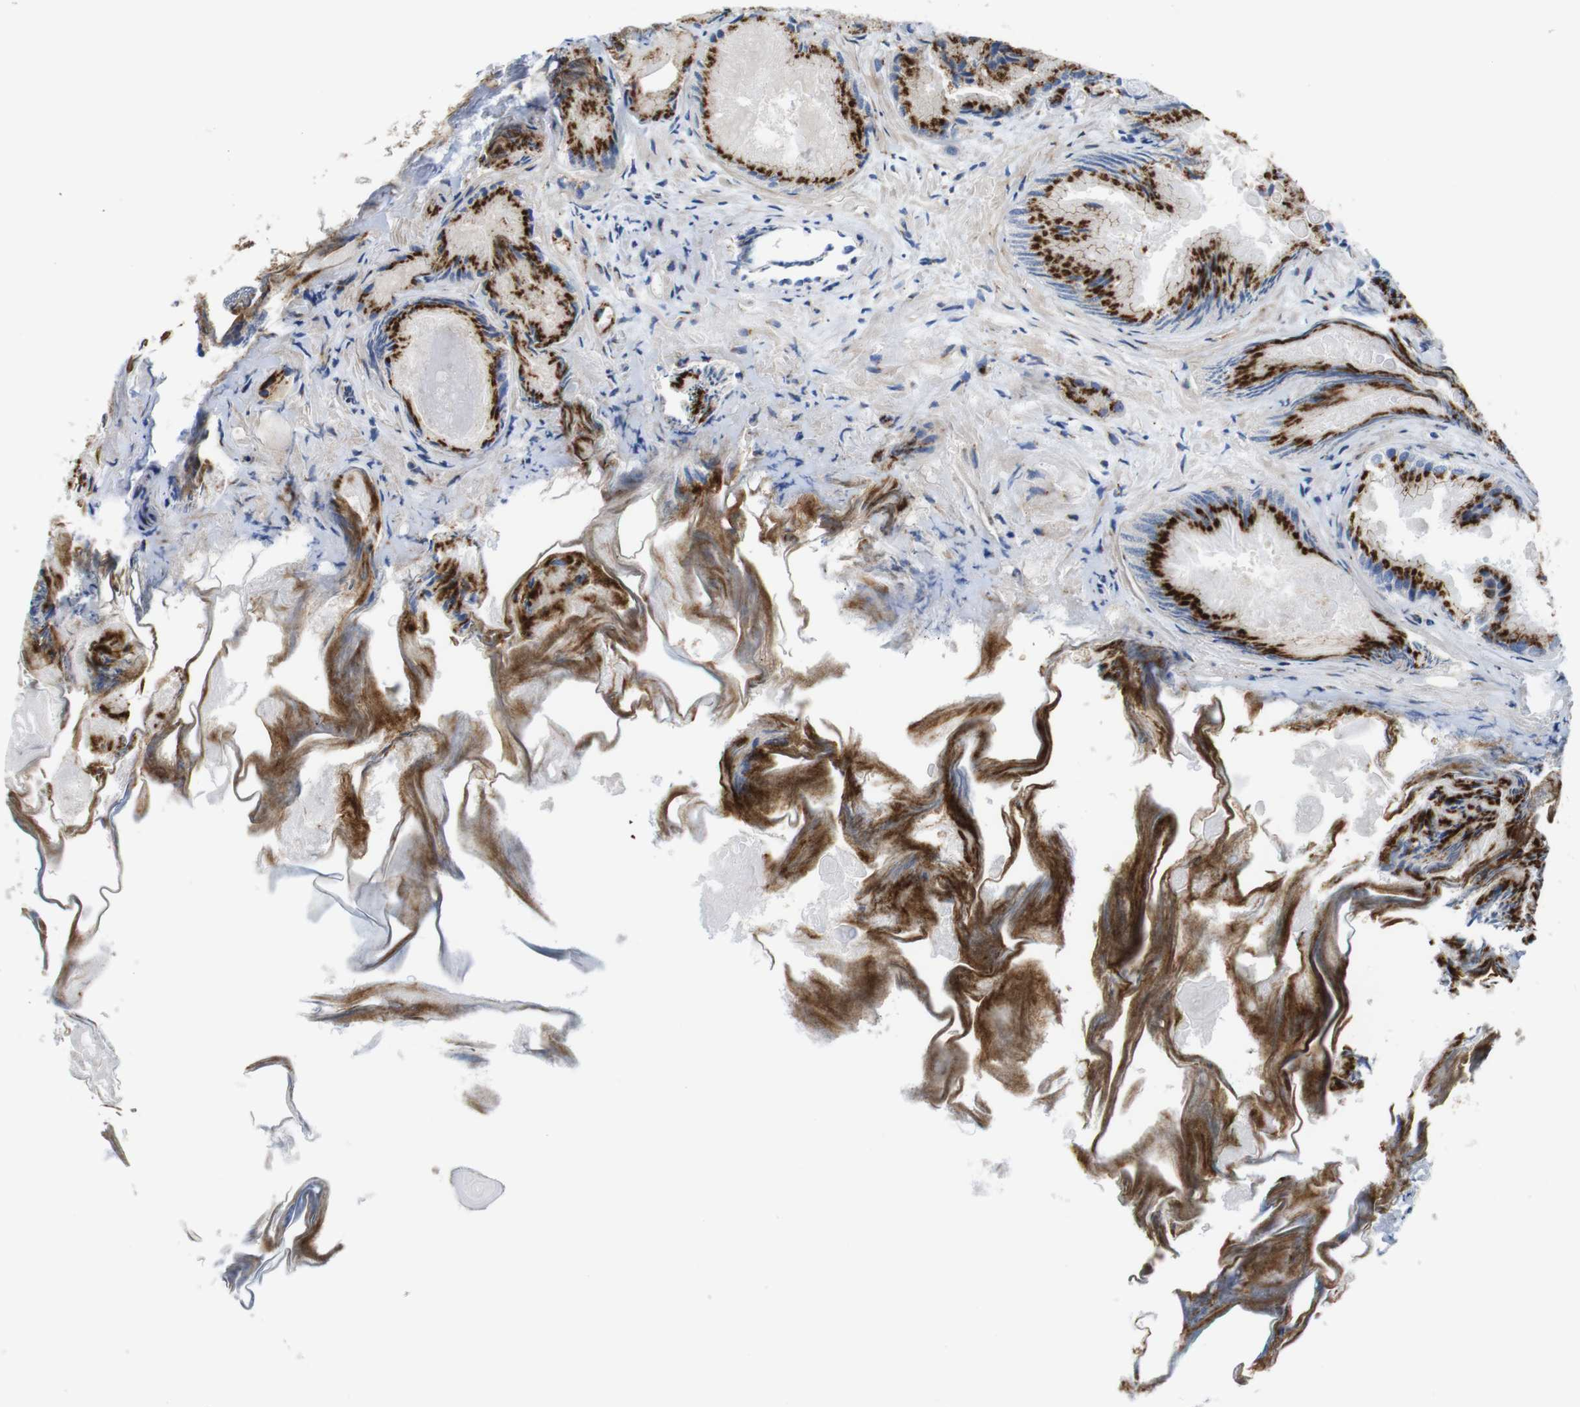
{"staining": {"intensity": "strong", "quantity": ">75%", "location": "cytoplasmic/membranous"}, "tissue": "prostate cancer", "cell_type": "Tumor cells", "image_type": "cancer", "snomed": [{"axis": "morphology", "description": "Adenocarcinoma, Low grade"}, {"axis": "topography", "description": "Prostate"}], "caption": "A high-resolution photomicrograph shows immunohistochemistry (IHC) staining of prostate cancer (low-grade adenocarcinoma), which exhibits strong cytoplasmic/membranous staining in about >75% of tumor cells.", "gene": "EFCAB14", "patient": {"sex": "male", "age": 72}}